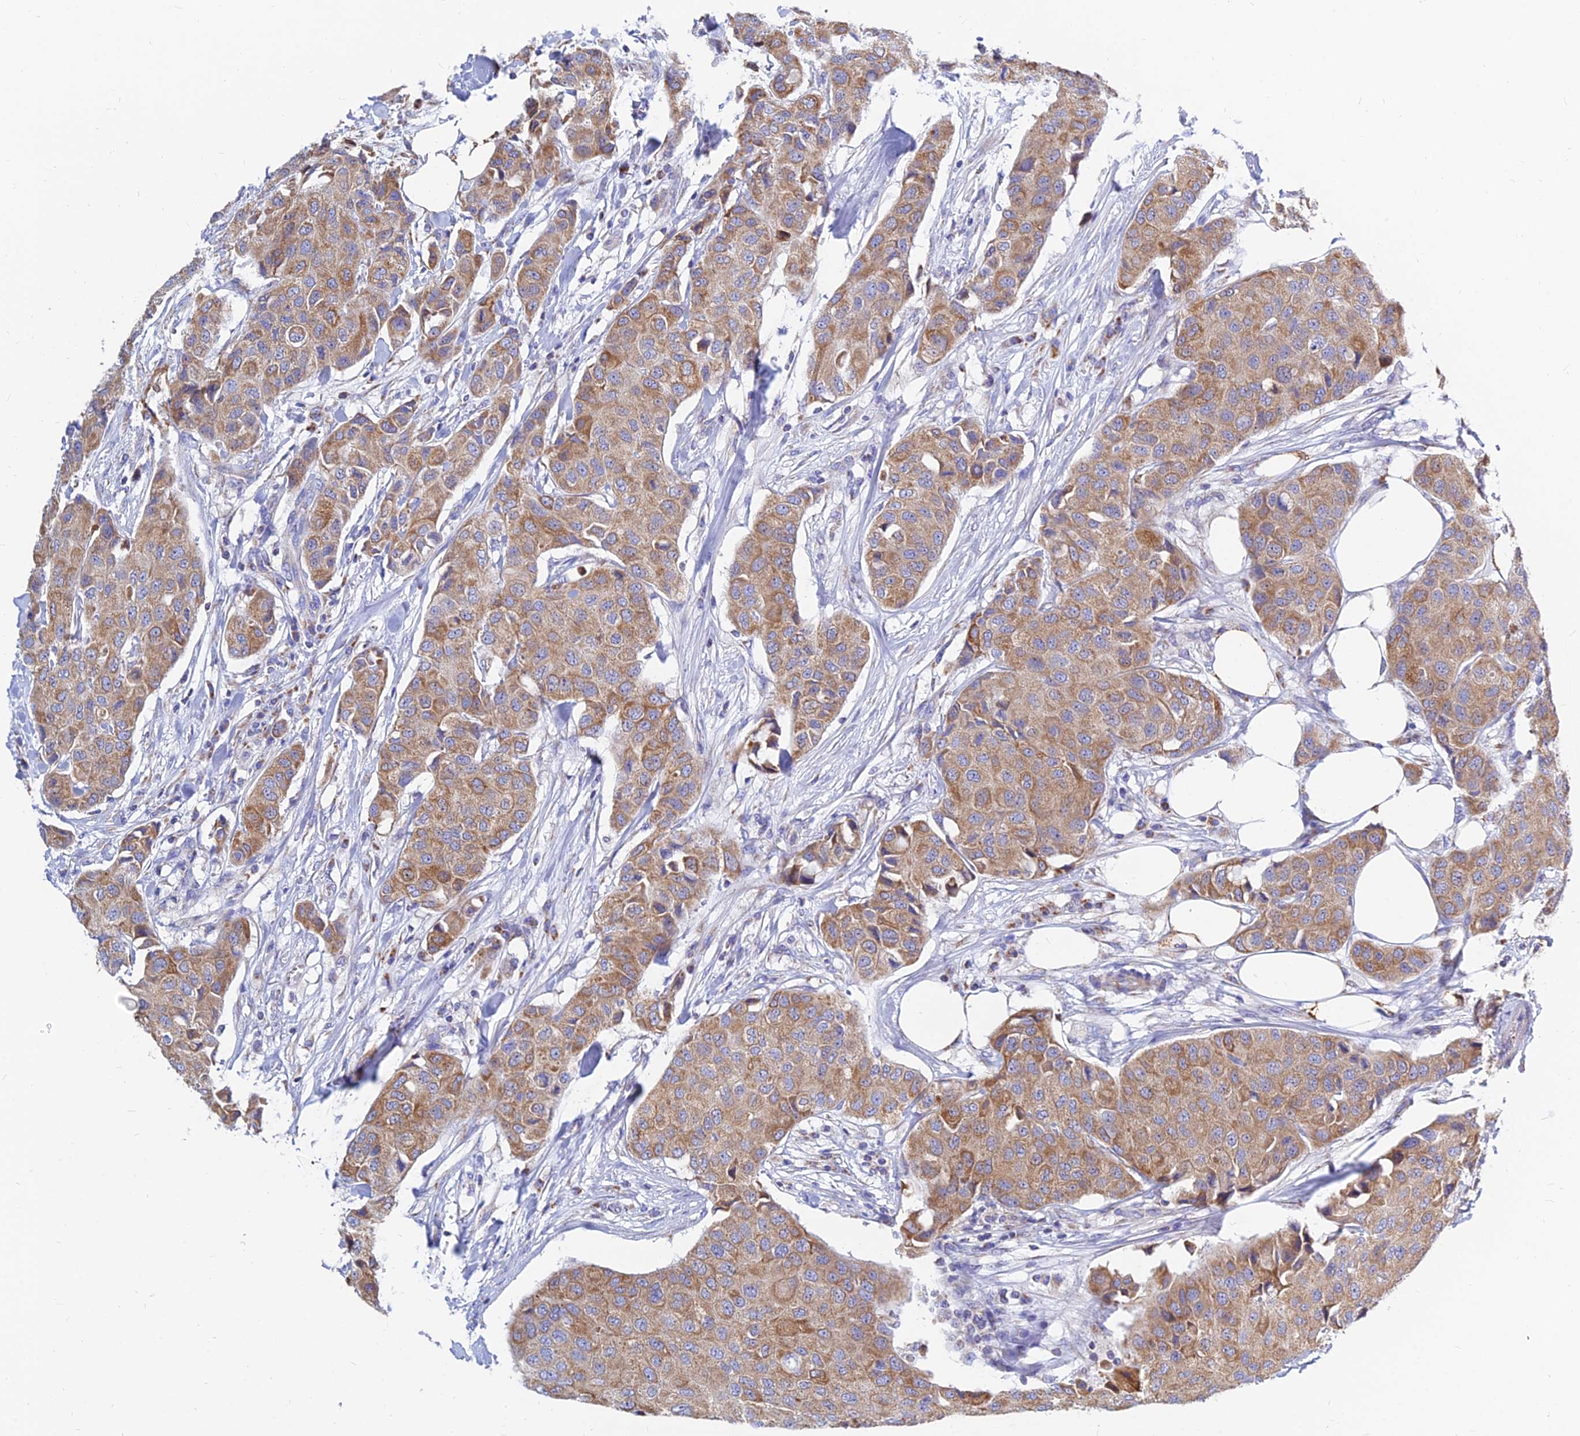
{"staining": {"intensity": "moderate", "quantity": ">75%", "location": "cytoplasmic/membranous"}, "tissue": "breast cancer", "cell_type": "Tumor cells", "image_type": "cancer", "snomed": [{"axis": "morphology", "description": "Duct carcinoma"}, {"axis": "topography", "description": "Breast"}], "caption": "Immunohistochemical staining of human breast intraductal carcinoma demonstrates medium levels of moderate cytoplasmic/membranous protein expression in approximately >75% of tumor cells. (IHC, brightfield microscopy, high magnification).", "gene": "MGST1", "patient": {"sex": "female", "age": 80}}